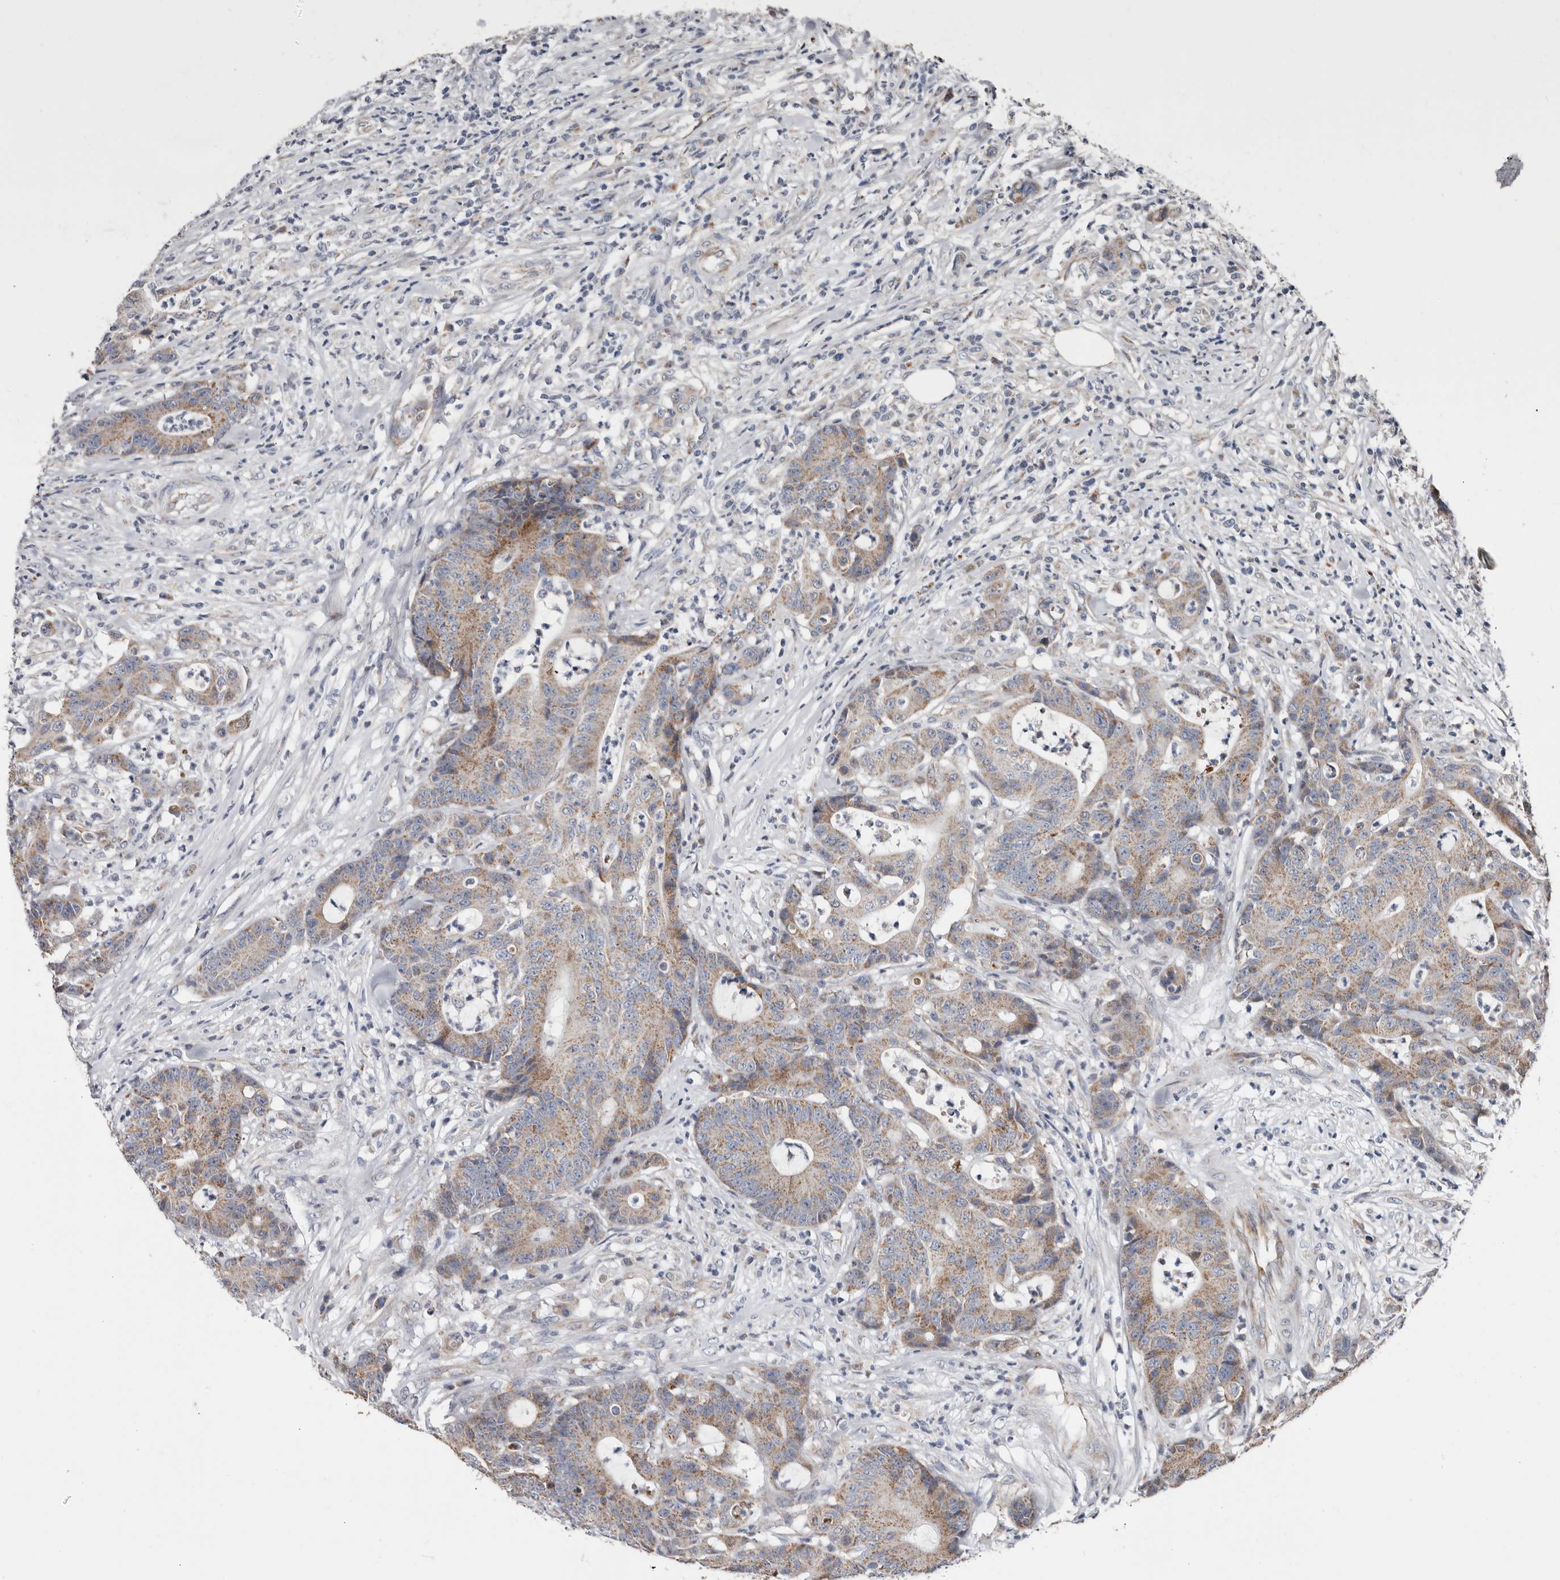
{"staining": {"intensity": "weak", "quantity": ">75%", "location": "cytoplasmic/membranous"}, "tissue": "colorectal cancer", "cell_type": "Tumor cells", "image_type": "cancer", "snomed": [{"axis": "morphology", "description": "Adenocarcinoma, NOS"}, {"axis": "topography", "description": "Colon"}], "caption": "High-magnification brightfield microscopy of colorectal adenocarcinoma stained with DAB (3,3'-diaminobenzidine) (brown) and counterstained with hematoxylin (blue). tumor cells exhibit weak cytoplasmic/membranous staining is identified in approximately>75% of cells.", "gene": "MRPL18", "patient": {"sex": "female", "age": 84}}